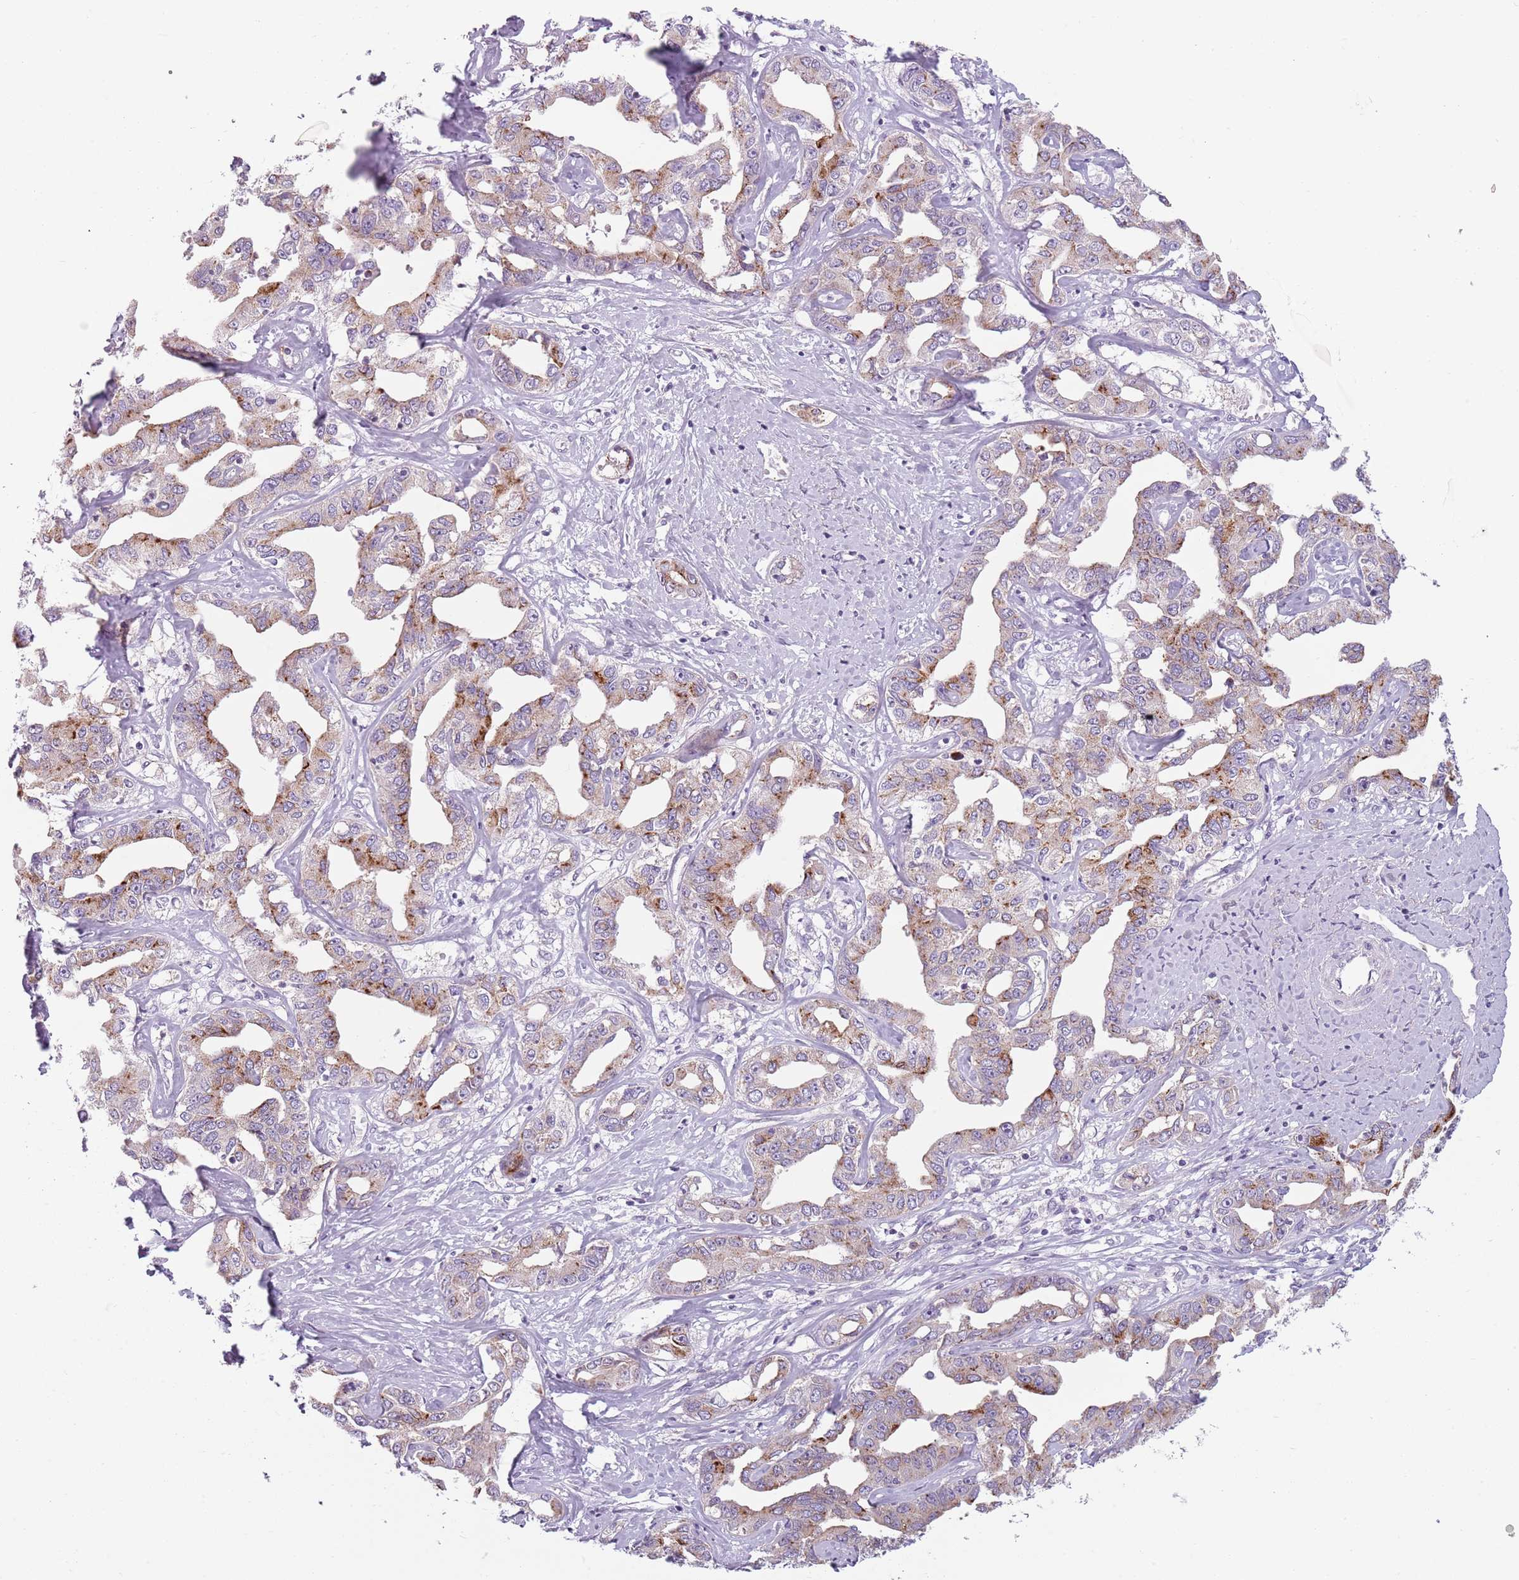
{"staining": {"intensity": "moderate", "quantity": "25%-75%", "location": "cytoplasmic/membranous"}, "tissue": "liver cancer", "cell_type": "Tumor cells", "image_type": "cancer", "snomed": [{"axis": "morphology", "description": "Cholangiocarcinoma"}, {"axis": "topography", "description": "Liver"}], "caption": "Human cholangiocarcinoma (liver) stained for a protein (brown) demonstrates moderate cytoplasmic/membranous positive staining in about 25%-75% of tumor cells.", "gene": "MEGF8", "patient": {"sex": "male", "age": 59}}